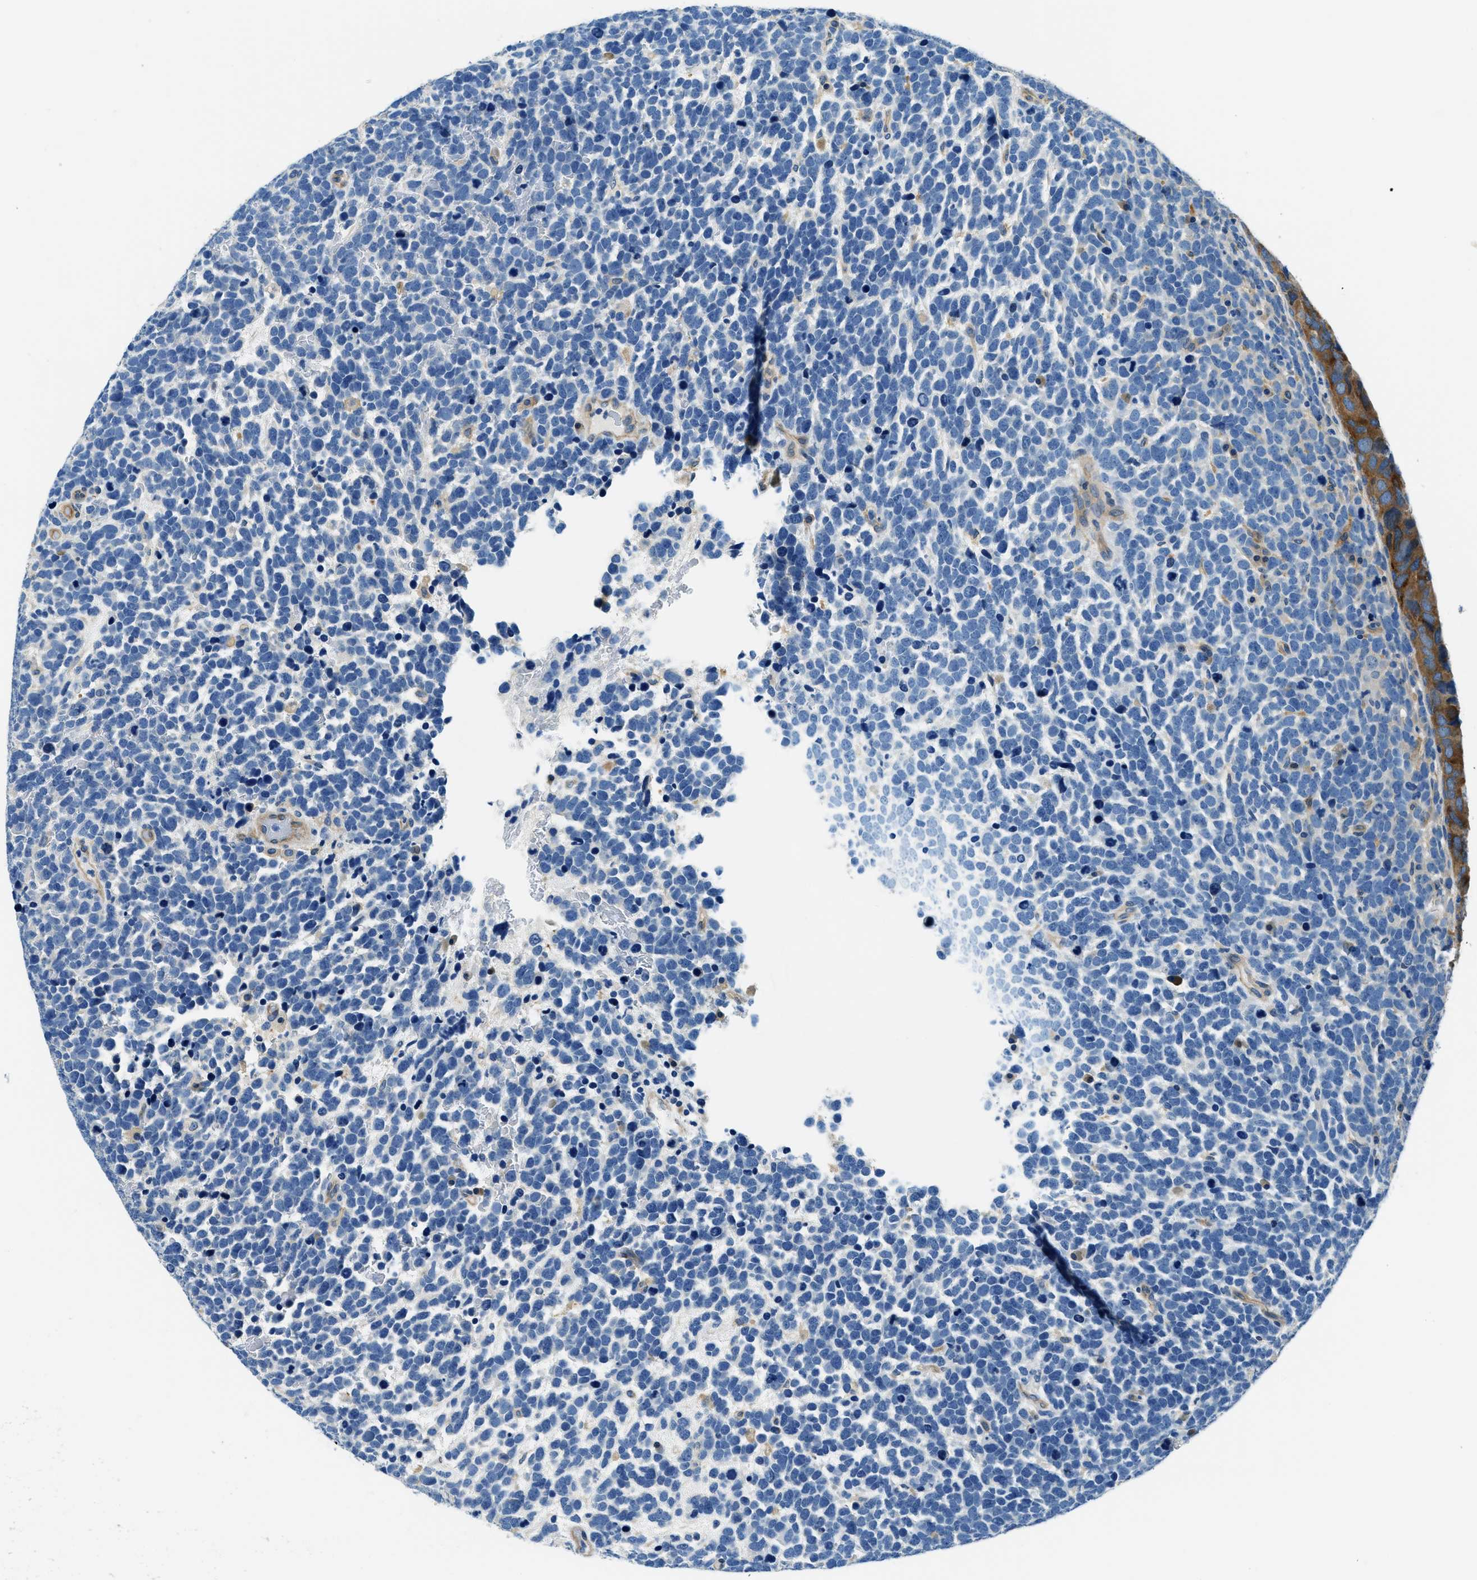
{"staining": {"intensity": "negative", "quantity": "none", "location": "none"}, "tissue": "urothelial cancer", "cell_type": "Tumor cells", "image_type": "cancer", "snomed": [{"axis": "morphology", "description": "Urothelial carcinoma, High grade"}, {"axis": "topography", "description": "Urinary bladder"}], "caption": "Immunohistochemistry micrograph of urothelial carcinoma (high-grade) stained for a protein (brown), which demonstrates no expression in tumor cells. (DAB (3,3'-diaminobenzidine) immunohistochemistry visualized using brightfield microscopy, high magnification).", "gene": "TWF1", "patient": {"sex": "female", "age": 82}}